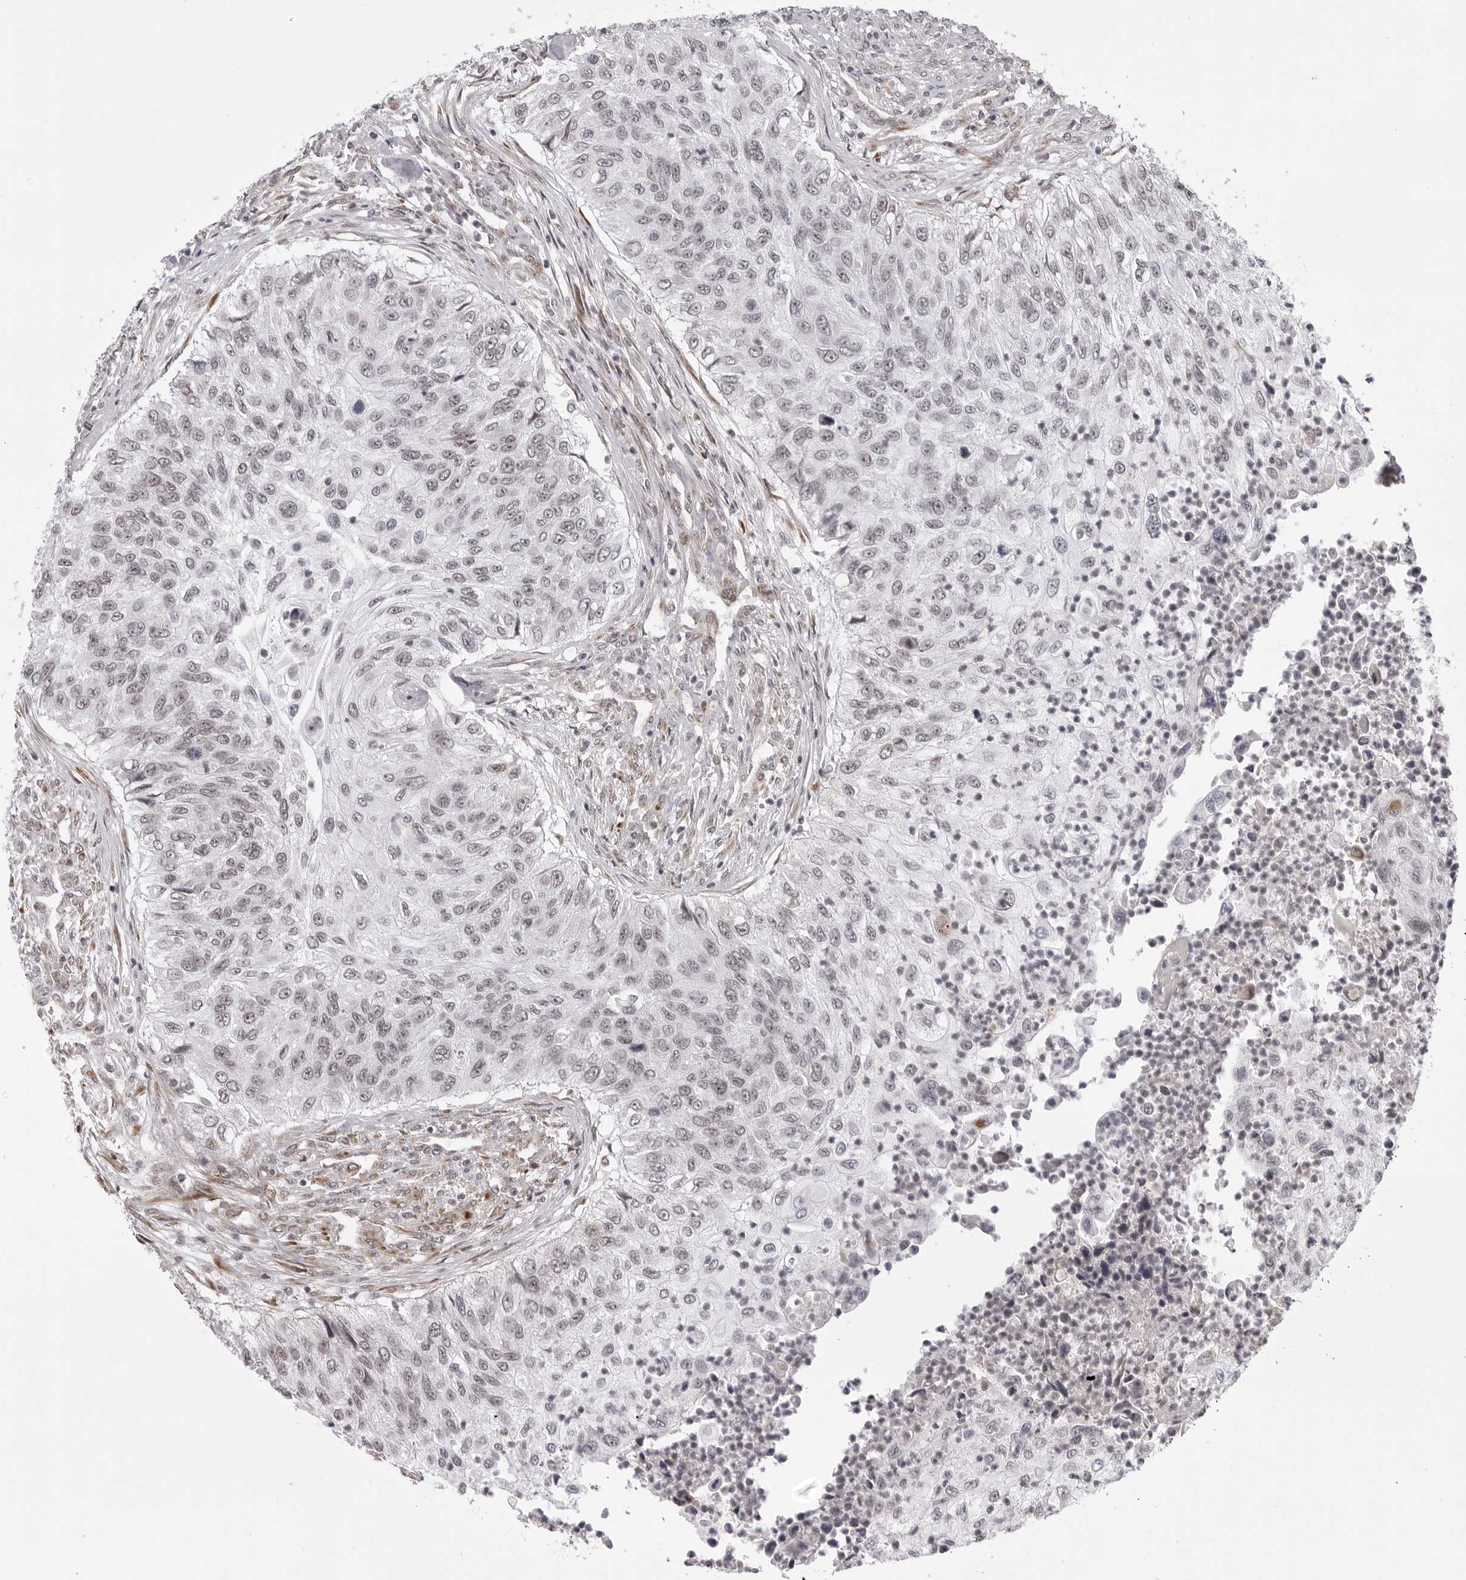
{"staining": {"intensity": "weak", "quantity": "<25%", "location": "nuclear"}, "tissue": "urothelial cancer", "cell_type": "Tumor cells", "image_type": "cancer", "snomed": [{"axis": "morphology", "description": "Urothelial carcinoma, High grade"}, {"axis": "topography", "description": "Urinary bladder"}], "caption": "The immunohistochemistry micrograph has no significant expression in tumor cells of urothelial cancer tissue. Nuclei are stained in blue.", "gene": "PHF3", "patient": {"sex": "female", "age": 60}}